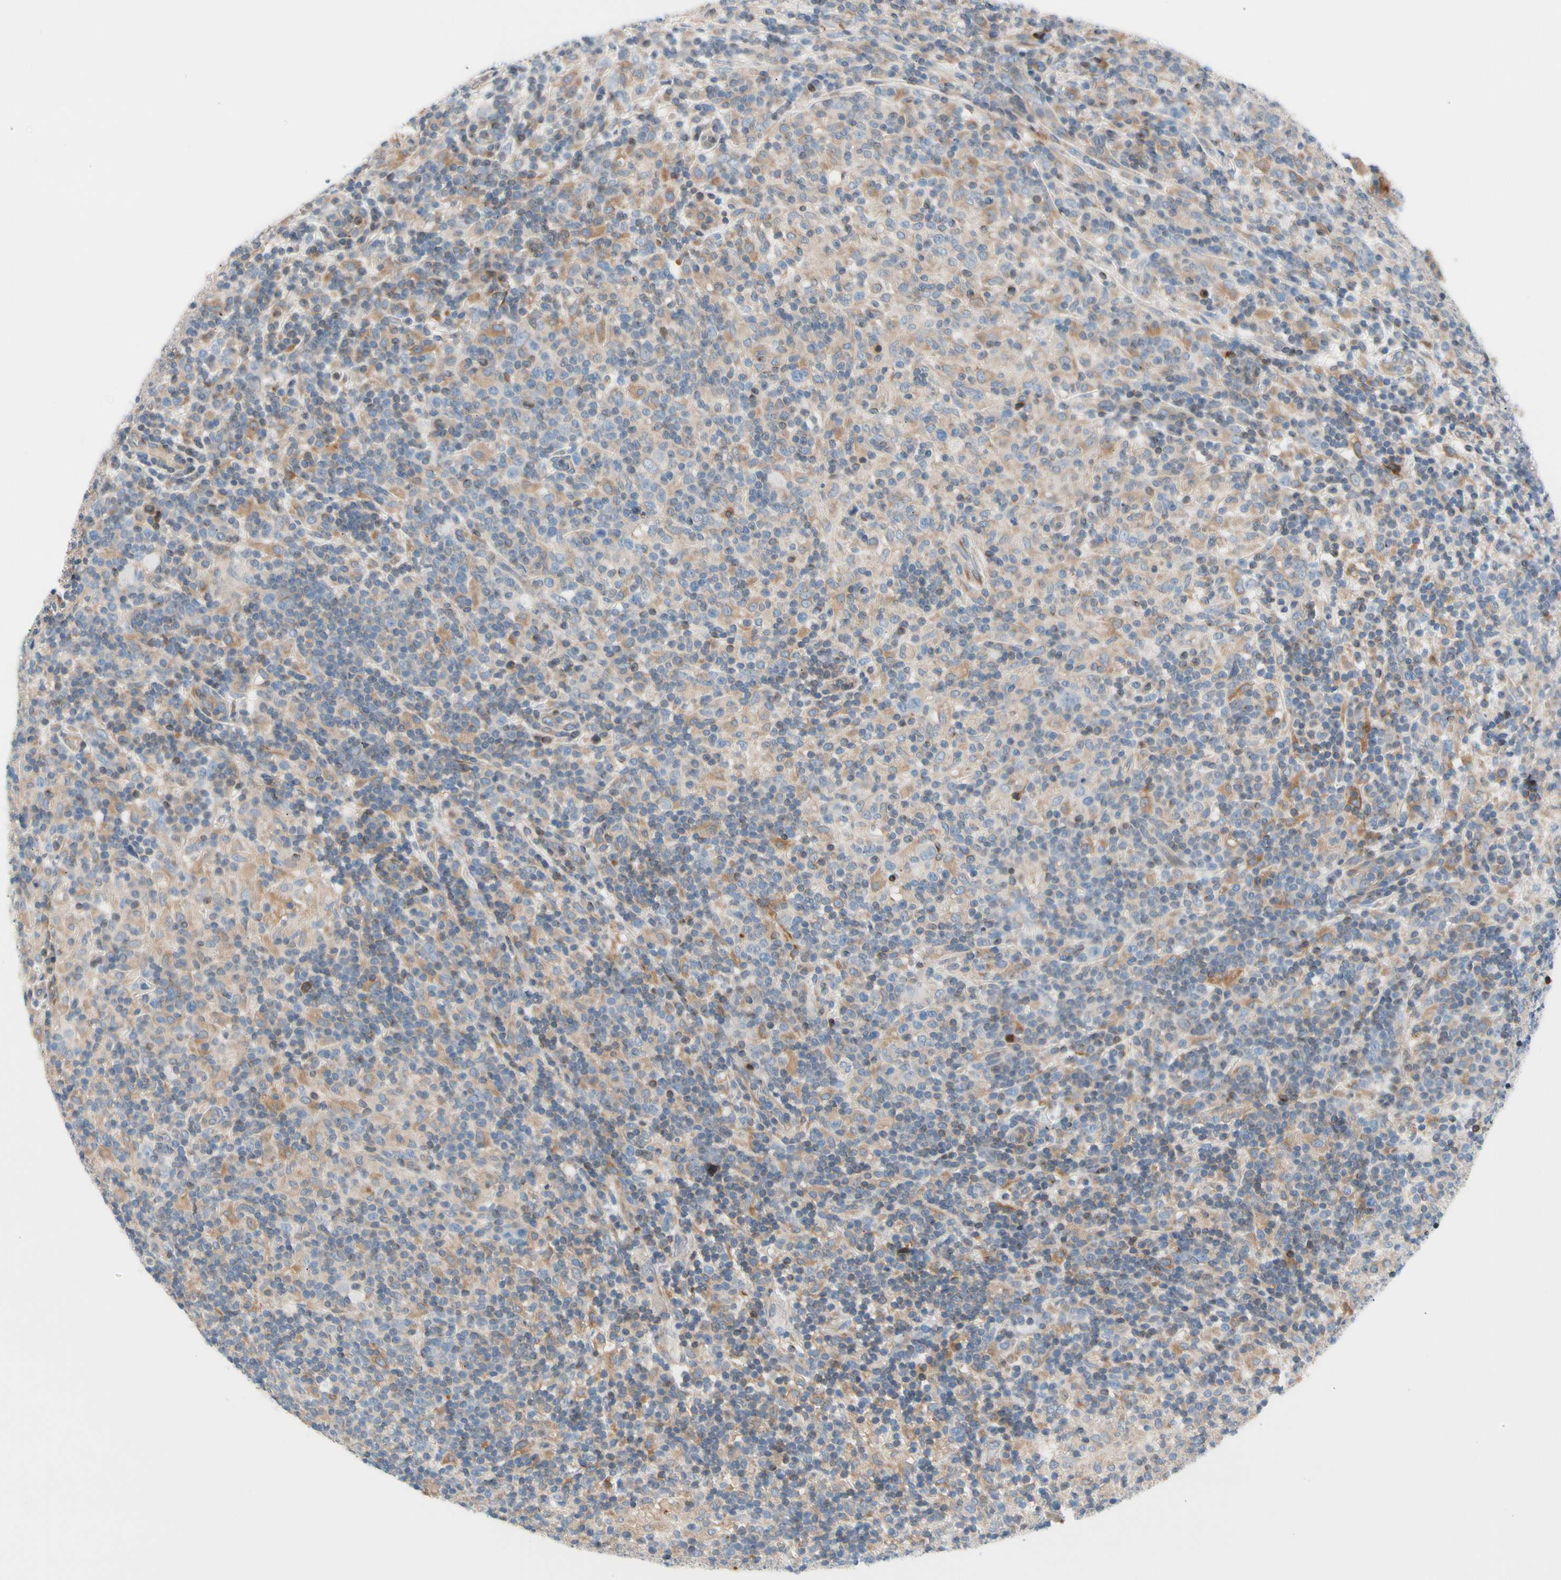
{"staining": {"intensity": "negative", "quantity": "none", "location": "none"}, "tissue": "lymphoma", "cell_type": "Tumor cells", "image_type": "cancer", "snomed": [{"axis": "morphology", "description": "Hodgkin's disease, NOS"}, {"axis": "topography", "description": "Lymph node"}], "caption": "Tumor cells show no significant positivity in Hodgkin's disease.", "gene": "MAP3K3", "patient": {"sex": "male", "age": 70}}